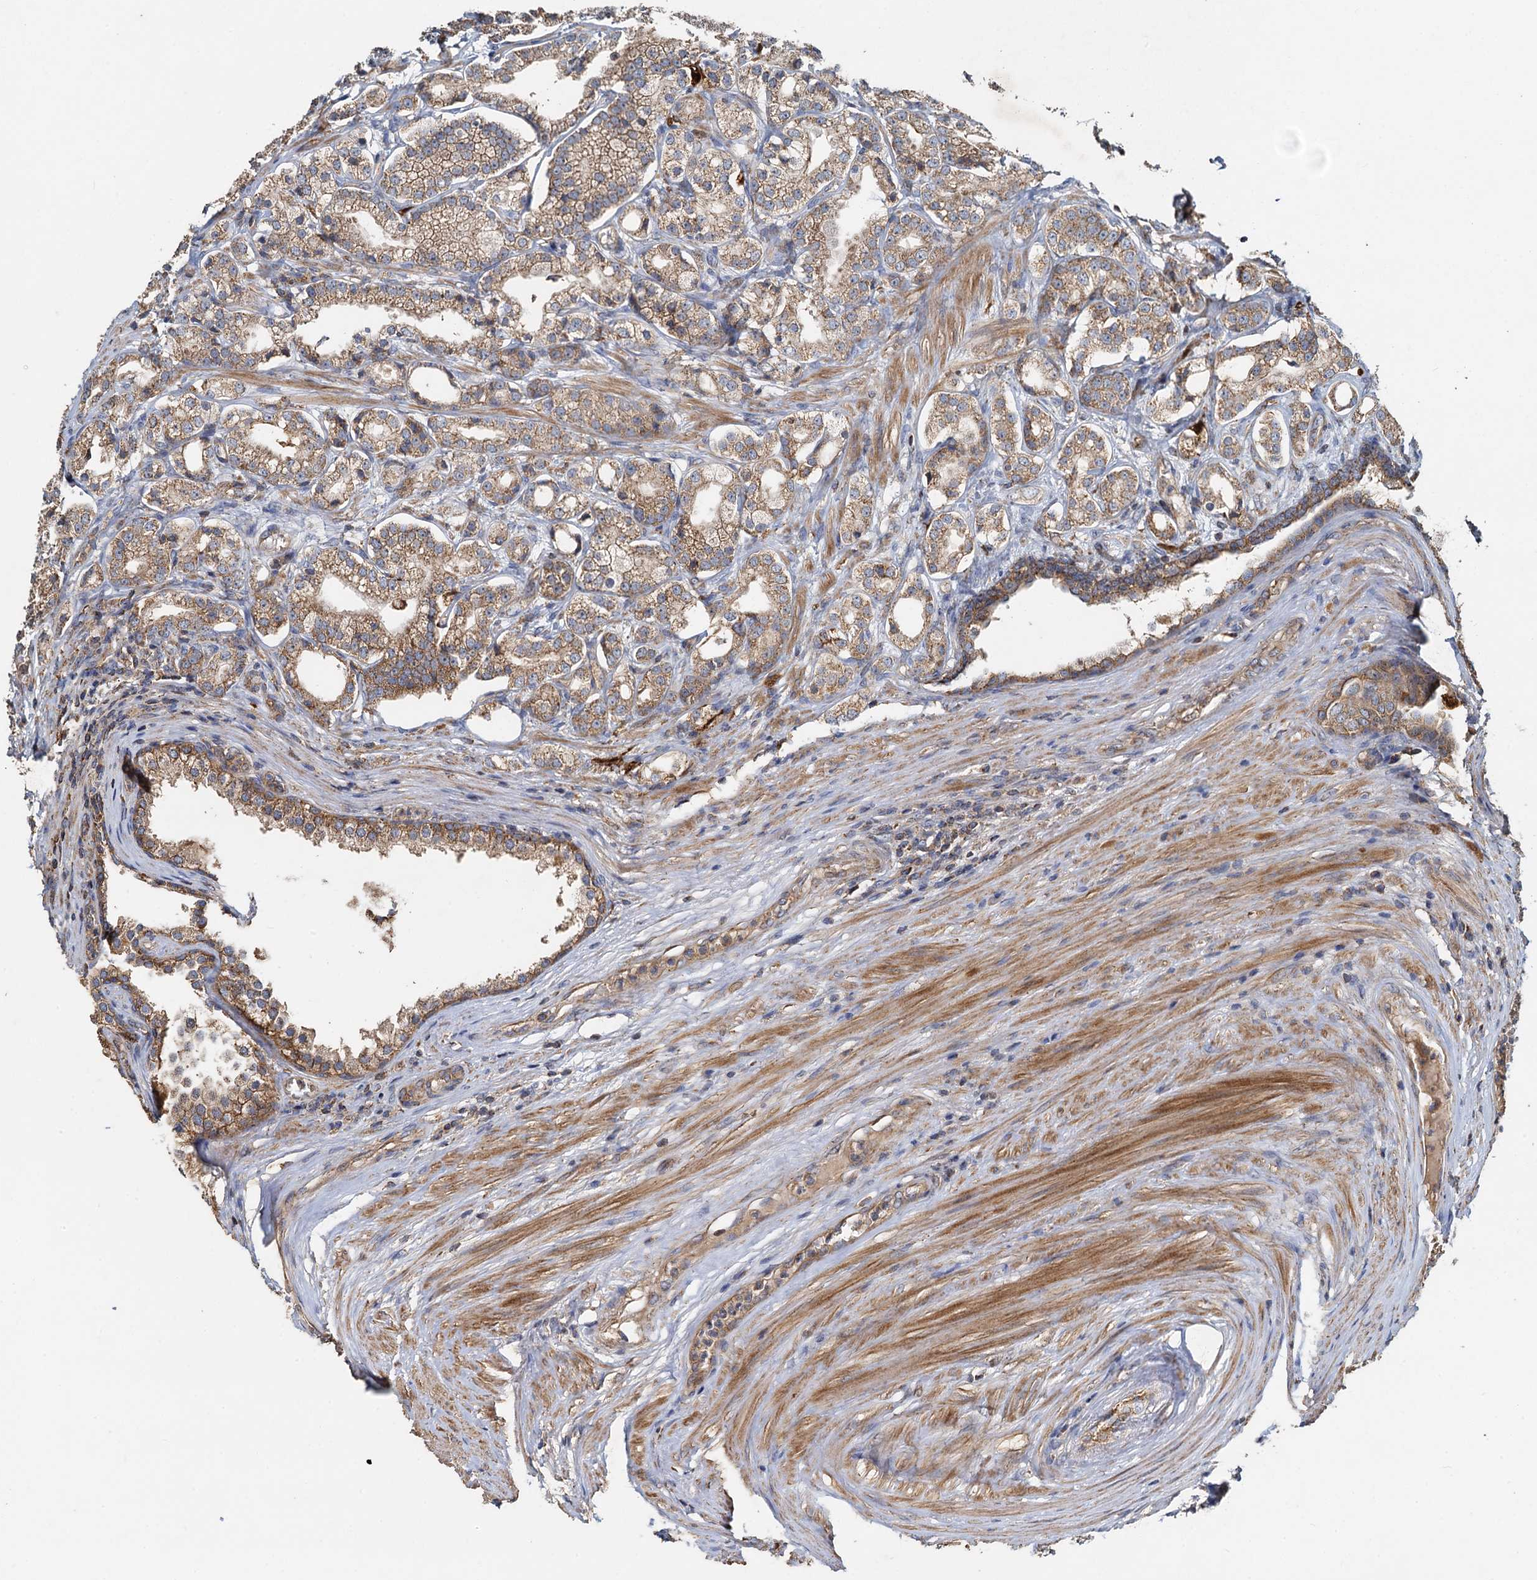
{"staining": {"intensity": "moderate", "quantity": ">75%", "location": "cytoplasmic/membranous"}, "tissue": "prostate cancer", "cell_type": "Tumor cells", "image_type": "cancer", "snomed": [{"axis": "morphology", "description": "Adenocarcinoma, High grade"}, {"axis": "topography", "description": "Prostate"}], "caption": "Prostate adenocarcinoma (high-grade) stained for a protein (brown) reveals moderate cytoplasmic/membranous positive staining in approximately >75% of tumor cells.", "gene": "SDS", "patient": {"sex": "male", "age": 69}}